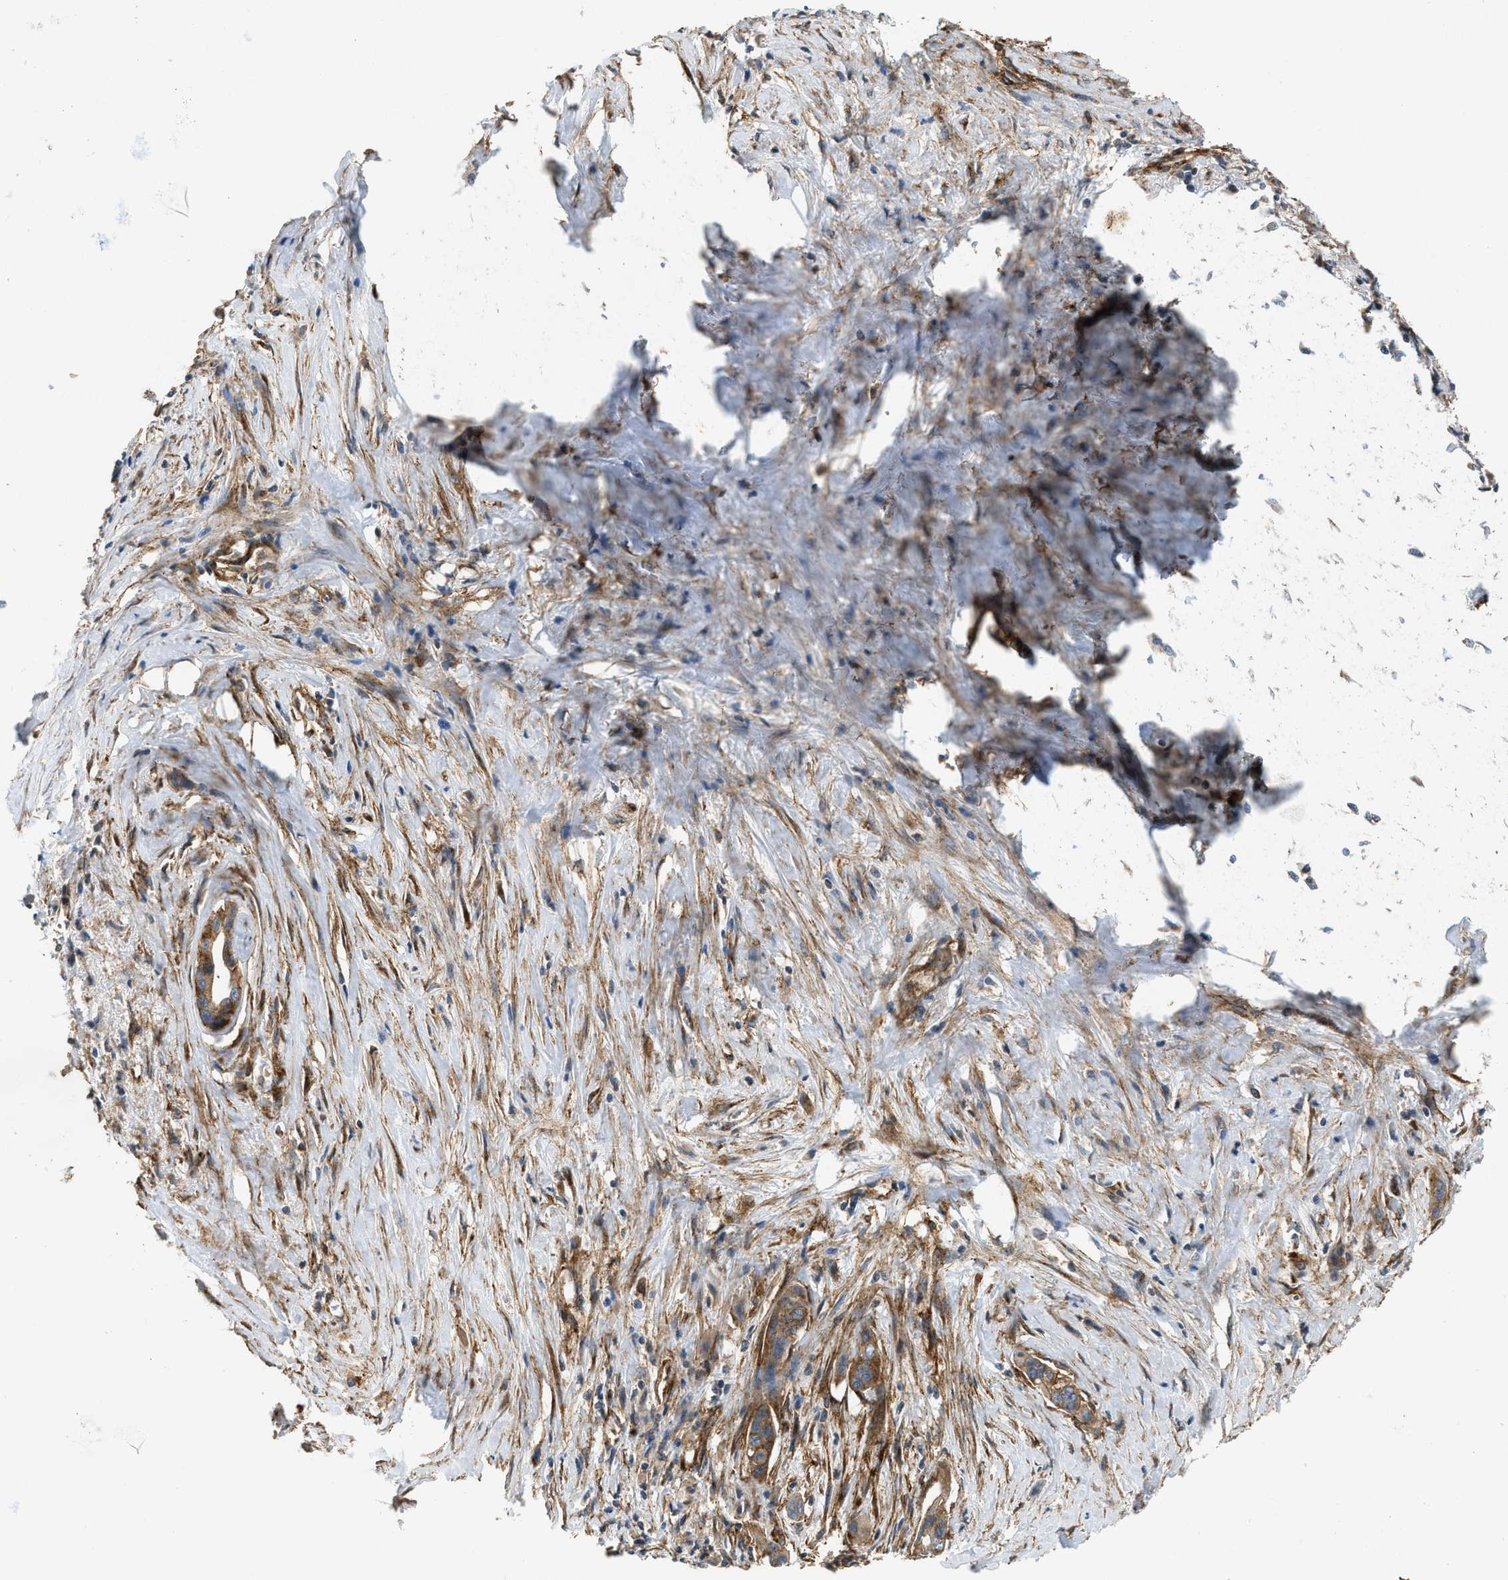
{"staining": {"intensity": "moderate", "quantity": ">75%", "location": "cytoplasmic/membranous"}, "tissue": "pancreatic cancer", "cell_type": "Tumor cells", "image_type": "cancer", "snomed": [{"axis": "morphology", "description": "Adenocarcinoma, NOS"}, {"axis": "topography", "description": "Pancreas"}], "caption": "Protein analysis of pancreatic cancer tissue reveals moderate cytoplasmic/membranous positivity in about >75% of tumor cells.", "gene": "HIP1", "patient": {"sex": "male", "age": 73}}